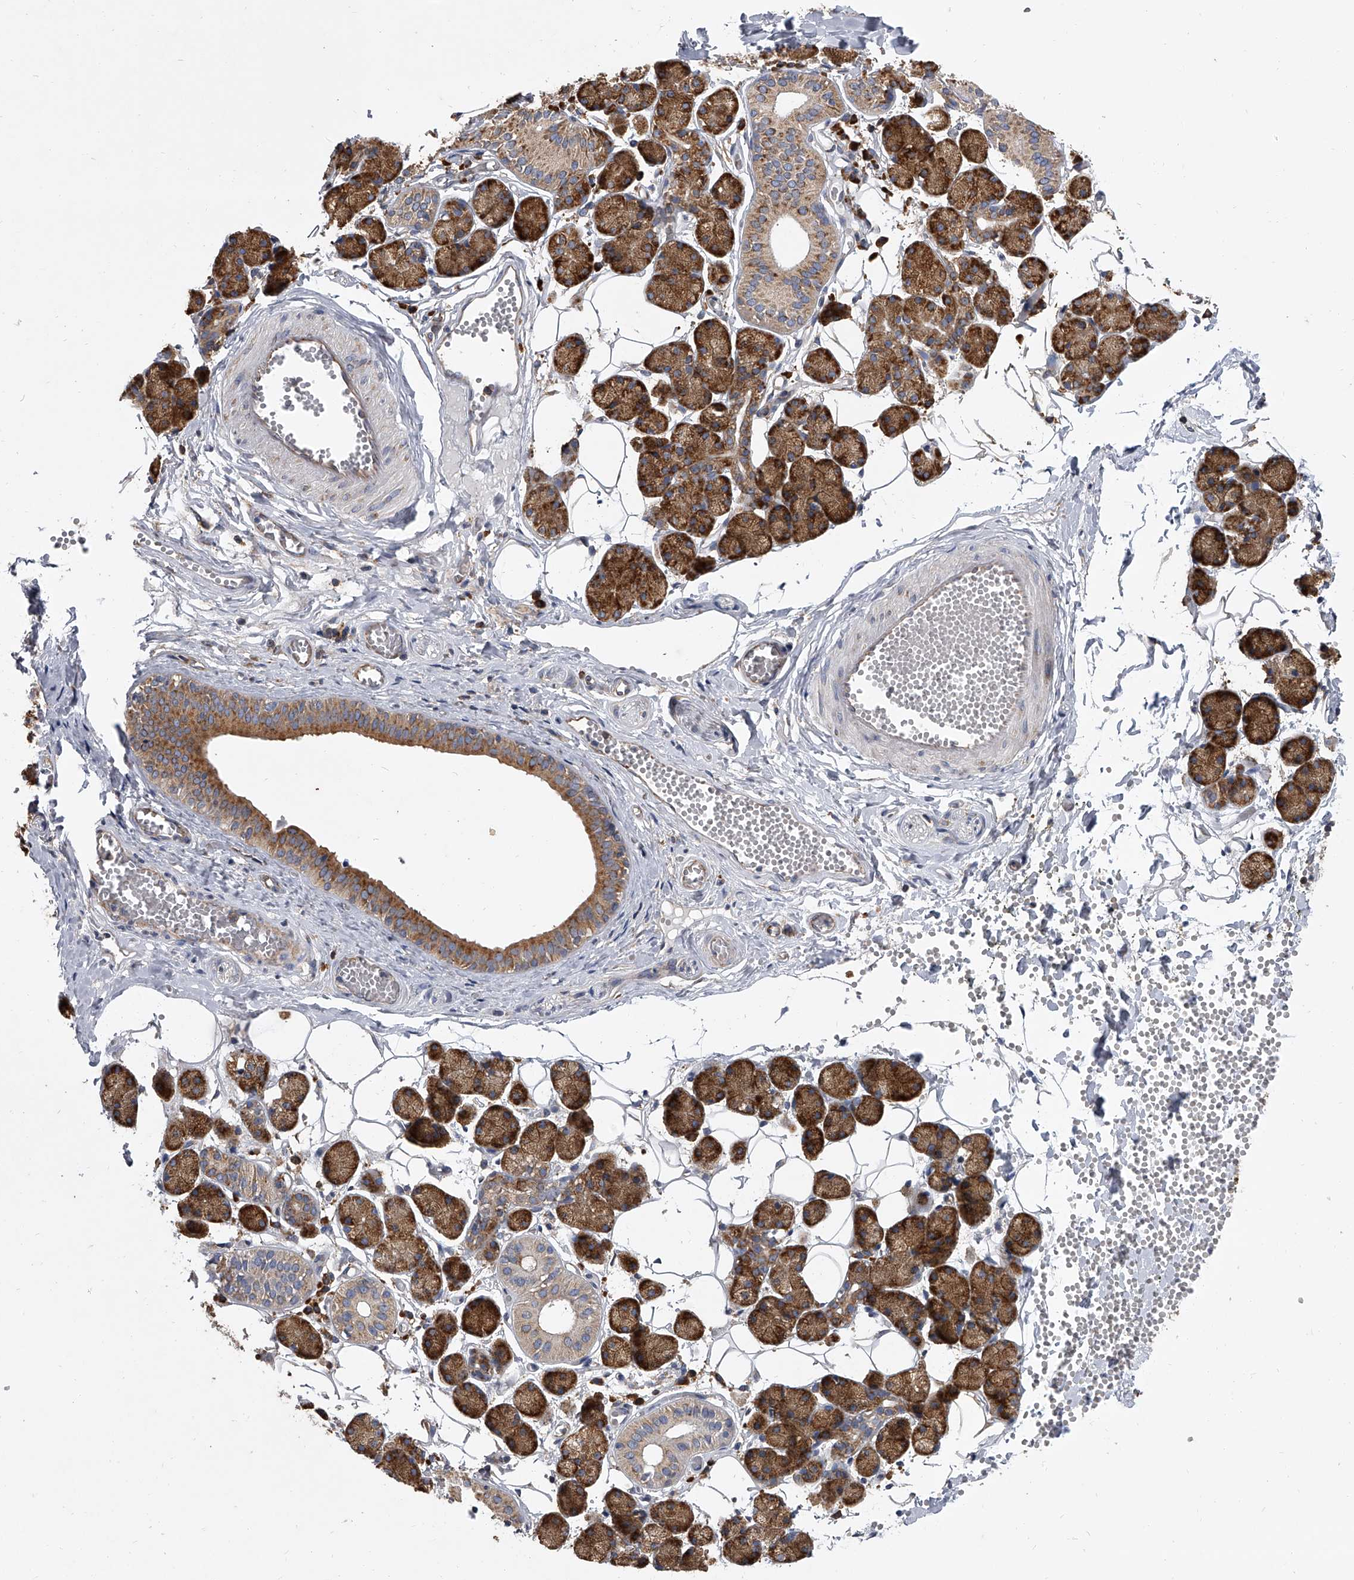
{"staining": {"intensity": "strong", "quantity": ">75%", "location": "cytoplasmic/membranous"}, "tissue": "salivary gland", "cell_type": "Glandular cells", "image_type": "normal", "snomed": [{"axis": "morphology", "description": "Normal tissue, NOS"}, {"axis": "topography", "description": "Salivary gland"}], "caption": "Immunohistochemistry (IHC) of unremarkable human salivary gland reveals high levels of strong cytoplasmic/membranous staining in about >75% of glandular cells. (brown staining indicates protein expression, while blue staining denotes nuclei).", "gene": "EIF2S2", "patient": {"sex": "female", "age": 33}}